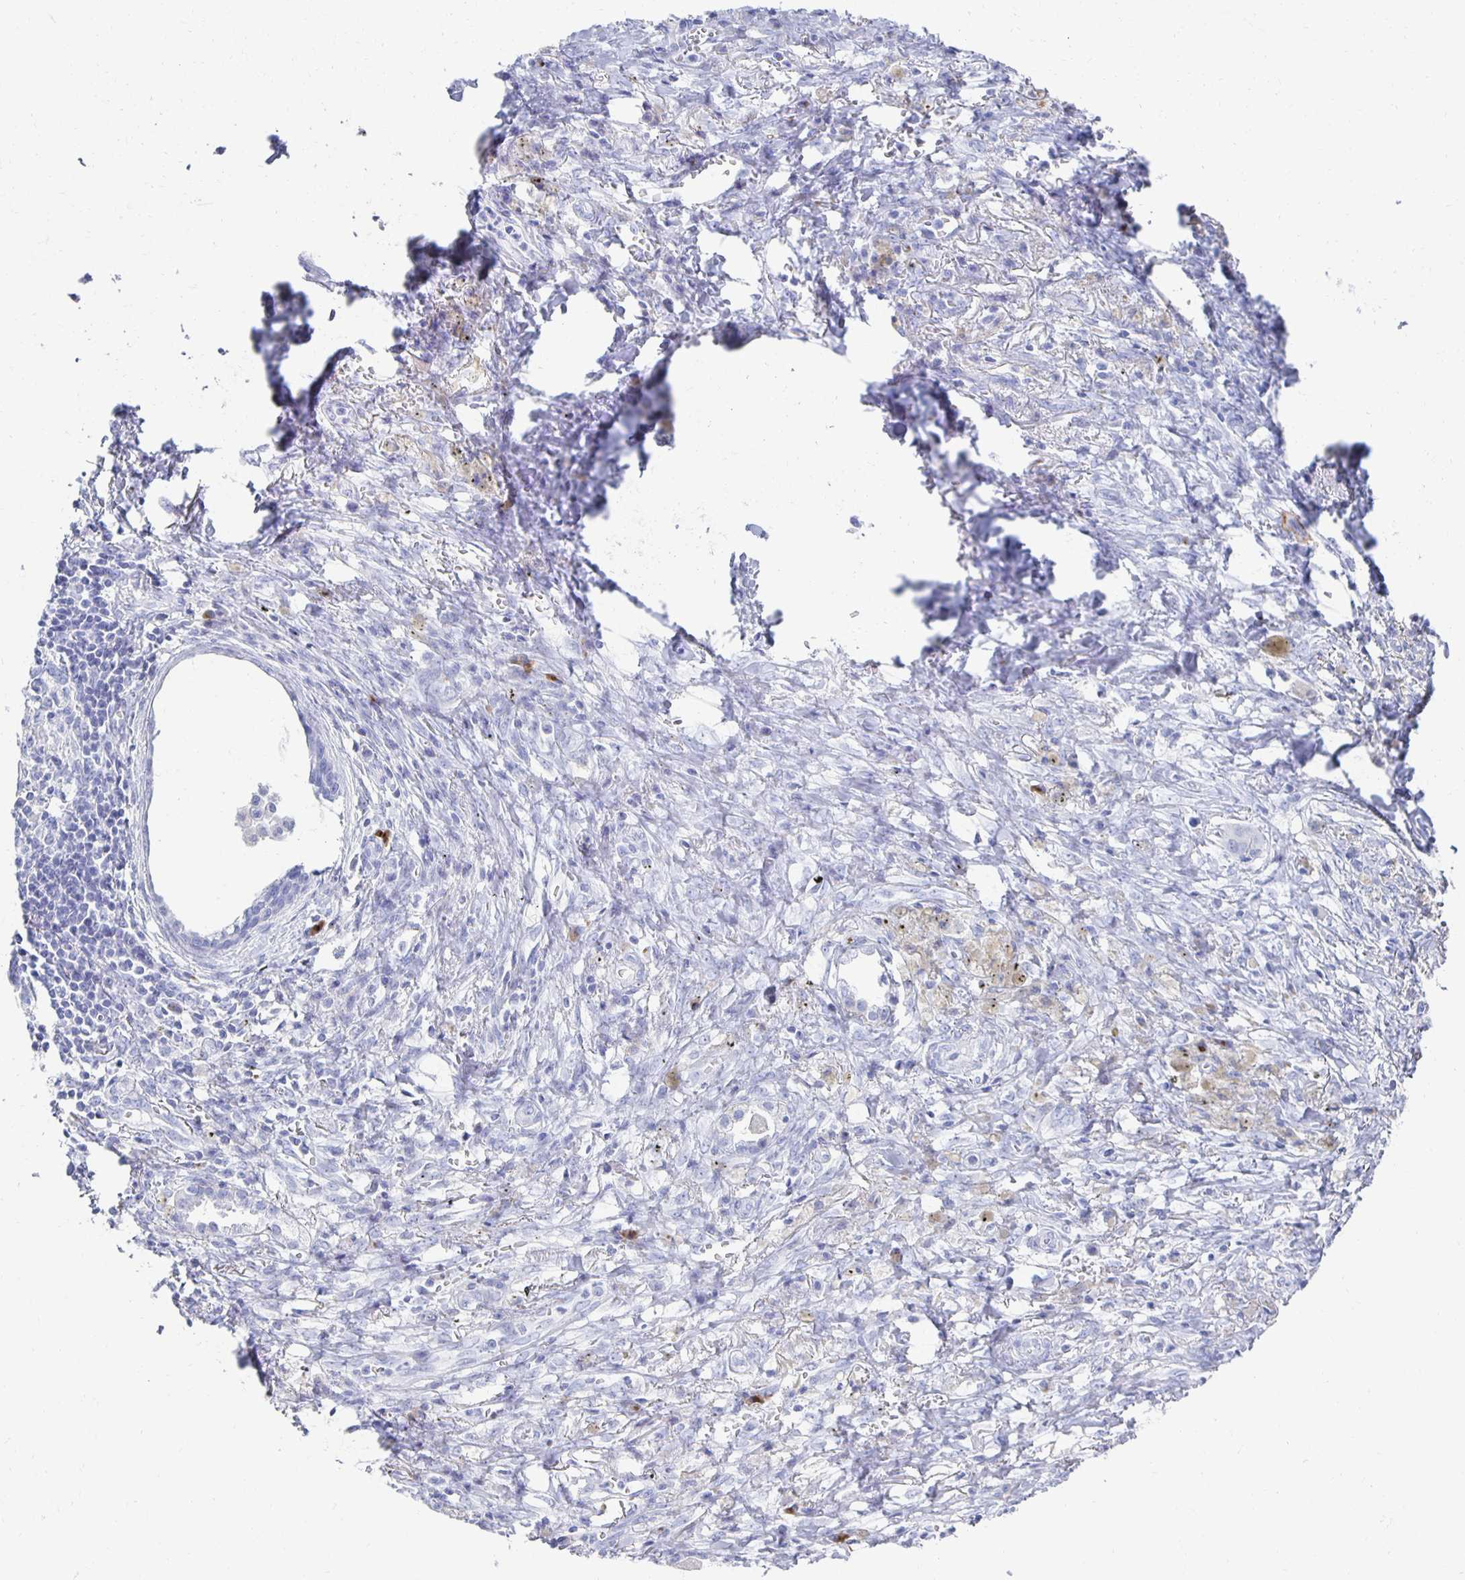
{"staining": {"intensity": "negative", "quantity": "none", "location": "none"}, "tissue": "lung cancer", "cell_type": "Tumor cells", "image_type": "cancer", "snomed": [{"axis": "morphology", "description": "Squamous cell carcinoma, NOS"}, {"axis": "topography", "description": "Lung"}], "caption": "Immunohistochemistry (IHC) photomicrograph of neoplastic tissue: lung cancer (squamous cell carcinoma) stained with DAB (3,3'-diaminobenzidine) shows no significant protein expression in tumor cells.", "gene": "PRDM7", "patient": {"sex": "male", "age": 71}}